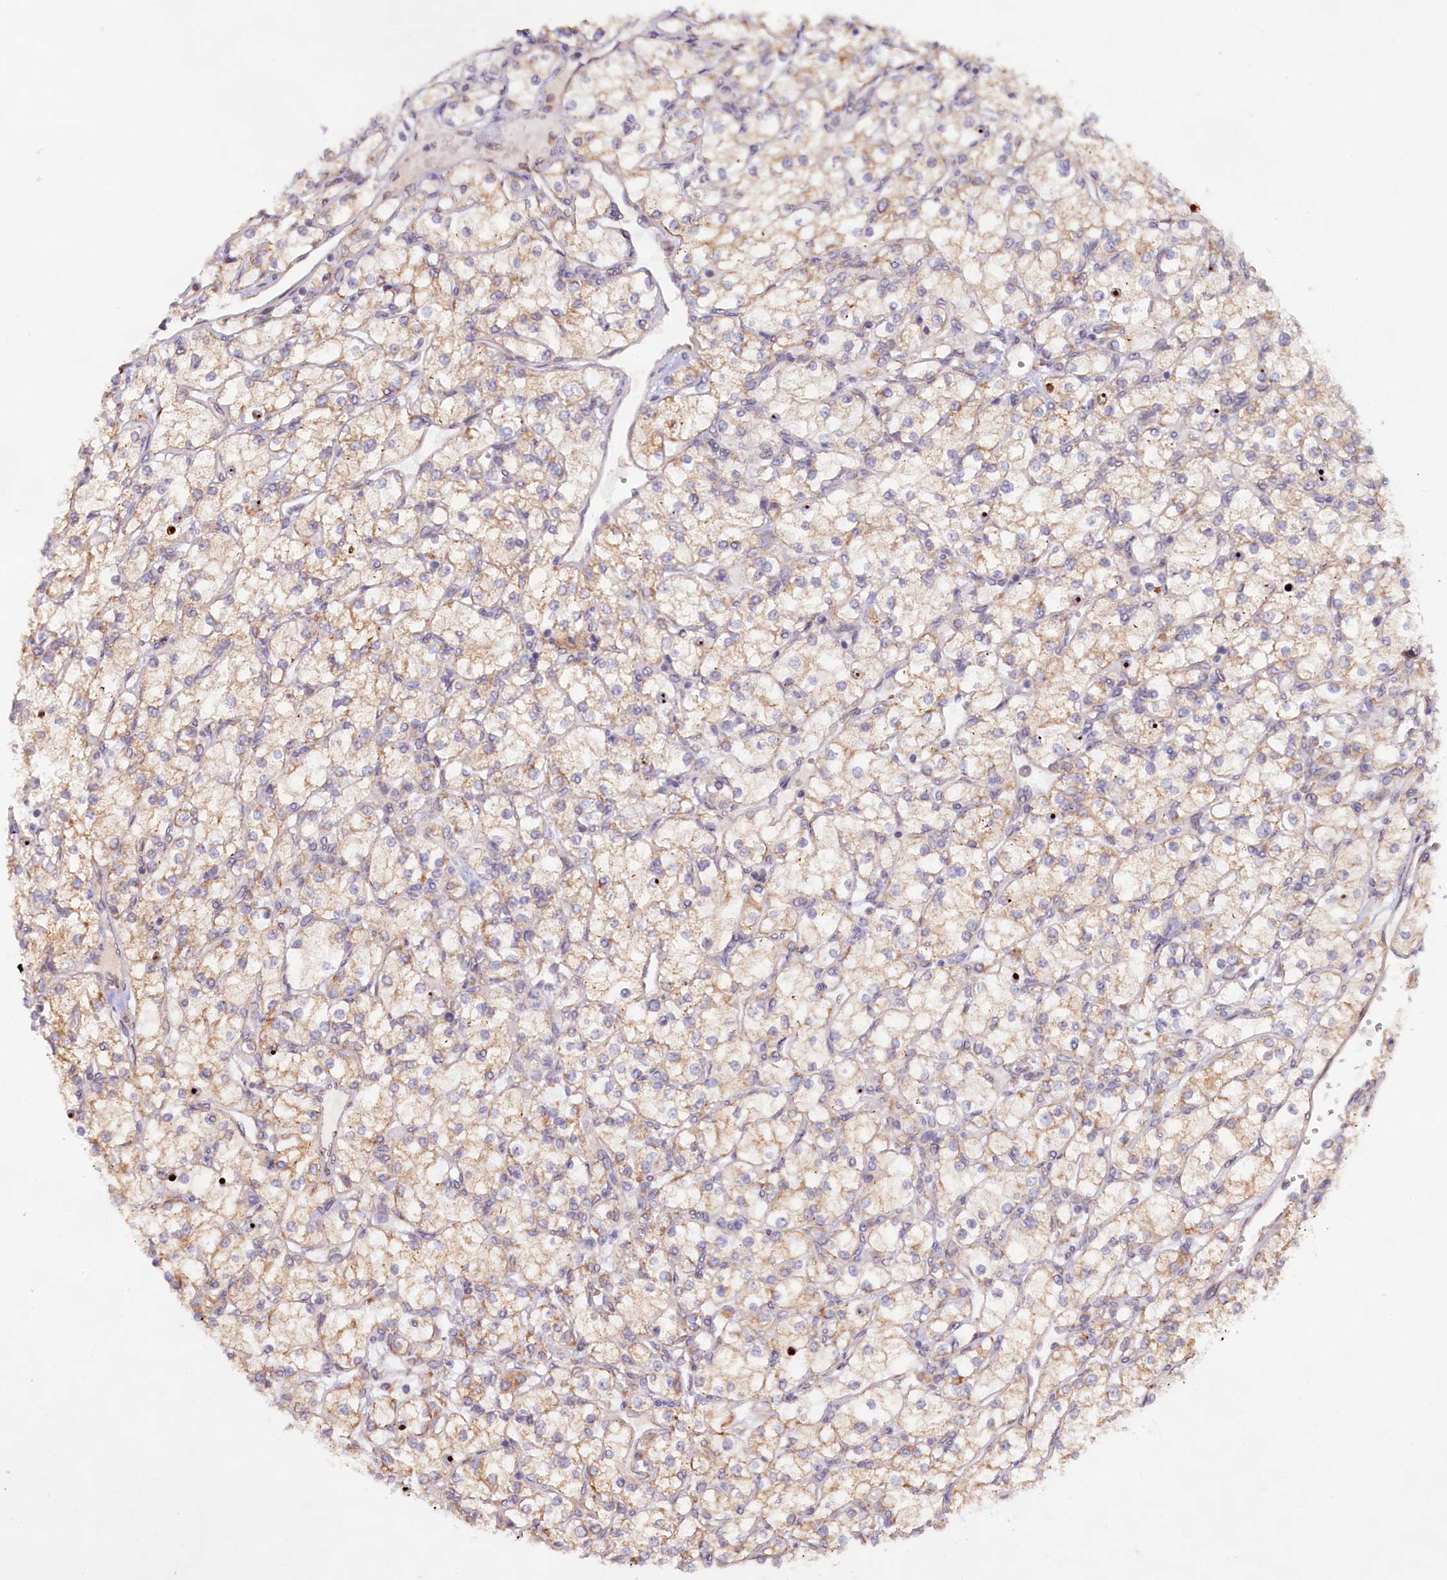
{"staining": {"intensity": "weak", "quantity": ">75%", "location": "cytoplasmic/membranous"}, "tissue": "renal cancer", "cell_type": "Tumor cells", "image_type": "cancer", "snomed": [{"axis": "morphology", "description": "Adenocarcinoma, NOS"}, {"axis": "topography", "description": "Kidney"}], "caption": "There is low levels of weak cytoplasmic/membranous staining in tumor cells of adenocarcinoma (renal), as demonstrated by immunohistochemical staining (brown color).", "gene": "TBC1D19", "patient": {"sex": "male", "age": 80}}